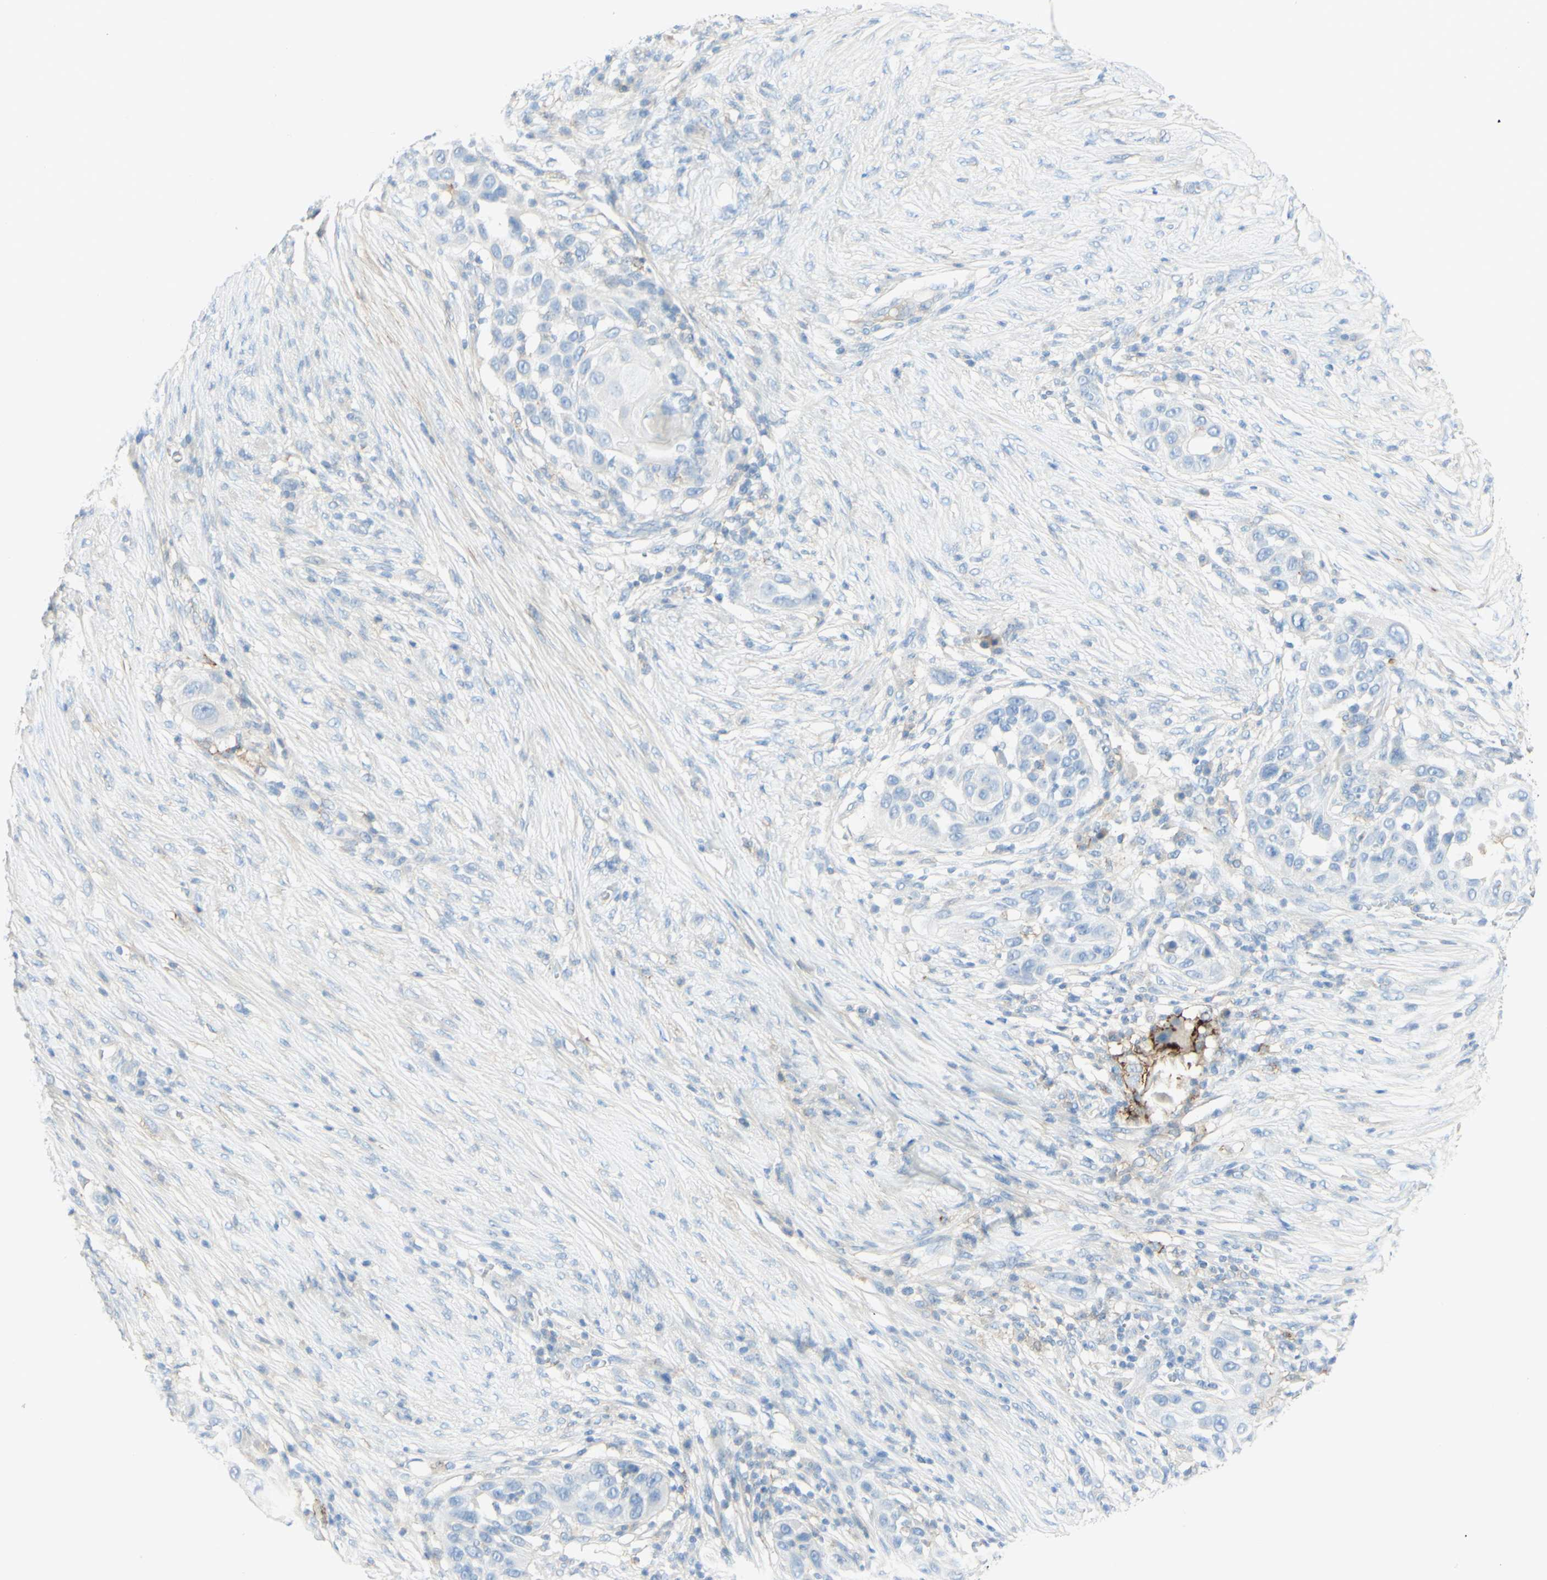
{"staining": {"intensity": "negative", "quantity": "none", "location": "none"}, "tissue": "skin cancer", "cell_type": "Tumor cells", "image_type": "cancer", "snomed": [{"axis": "morphology", "description": "Squamous cell carcinoma, NOS"}, {"axis": "topography", "description": "Skin"}], "caption": "Tumor cells show no significant protein positivity in skin squamous cell carcinoma.", "gene": "ALCAM", "patient": {"sex": "female", "age": 44}}